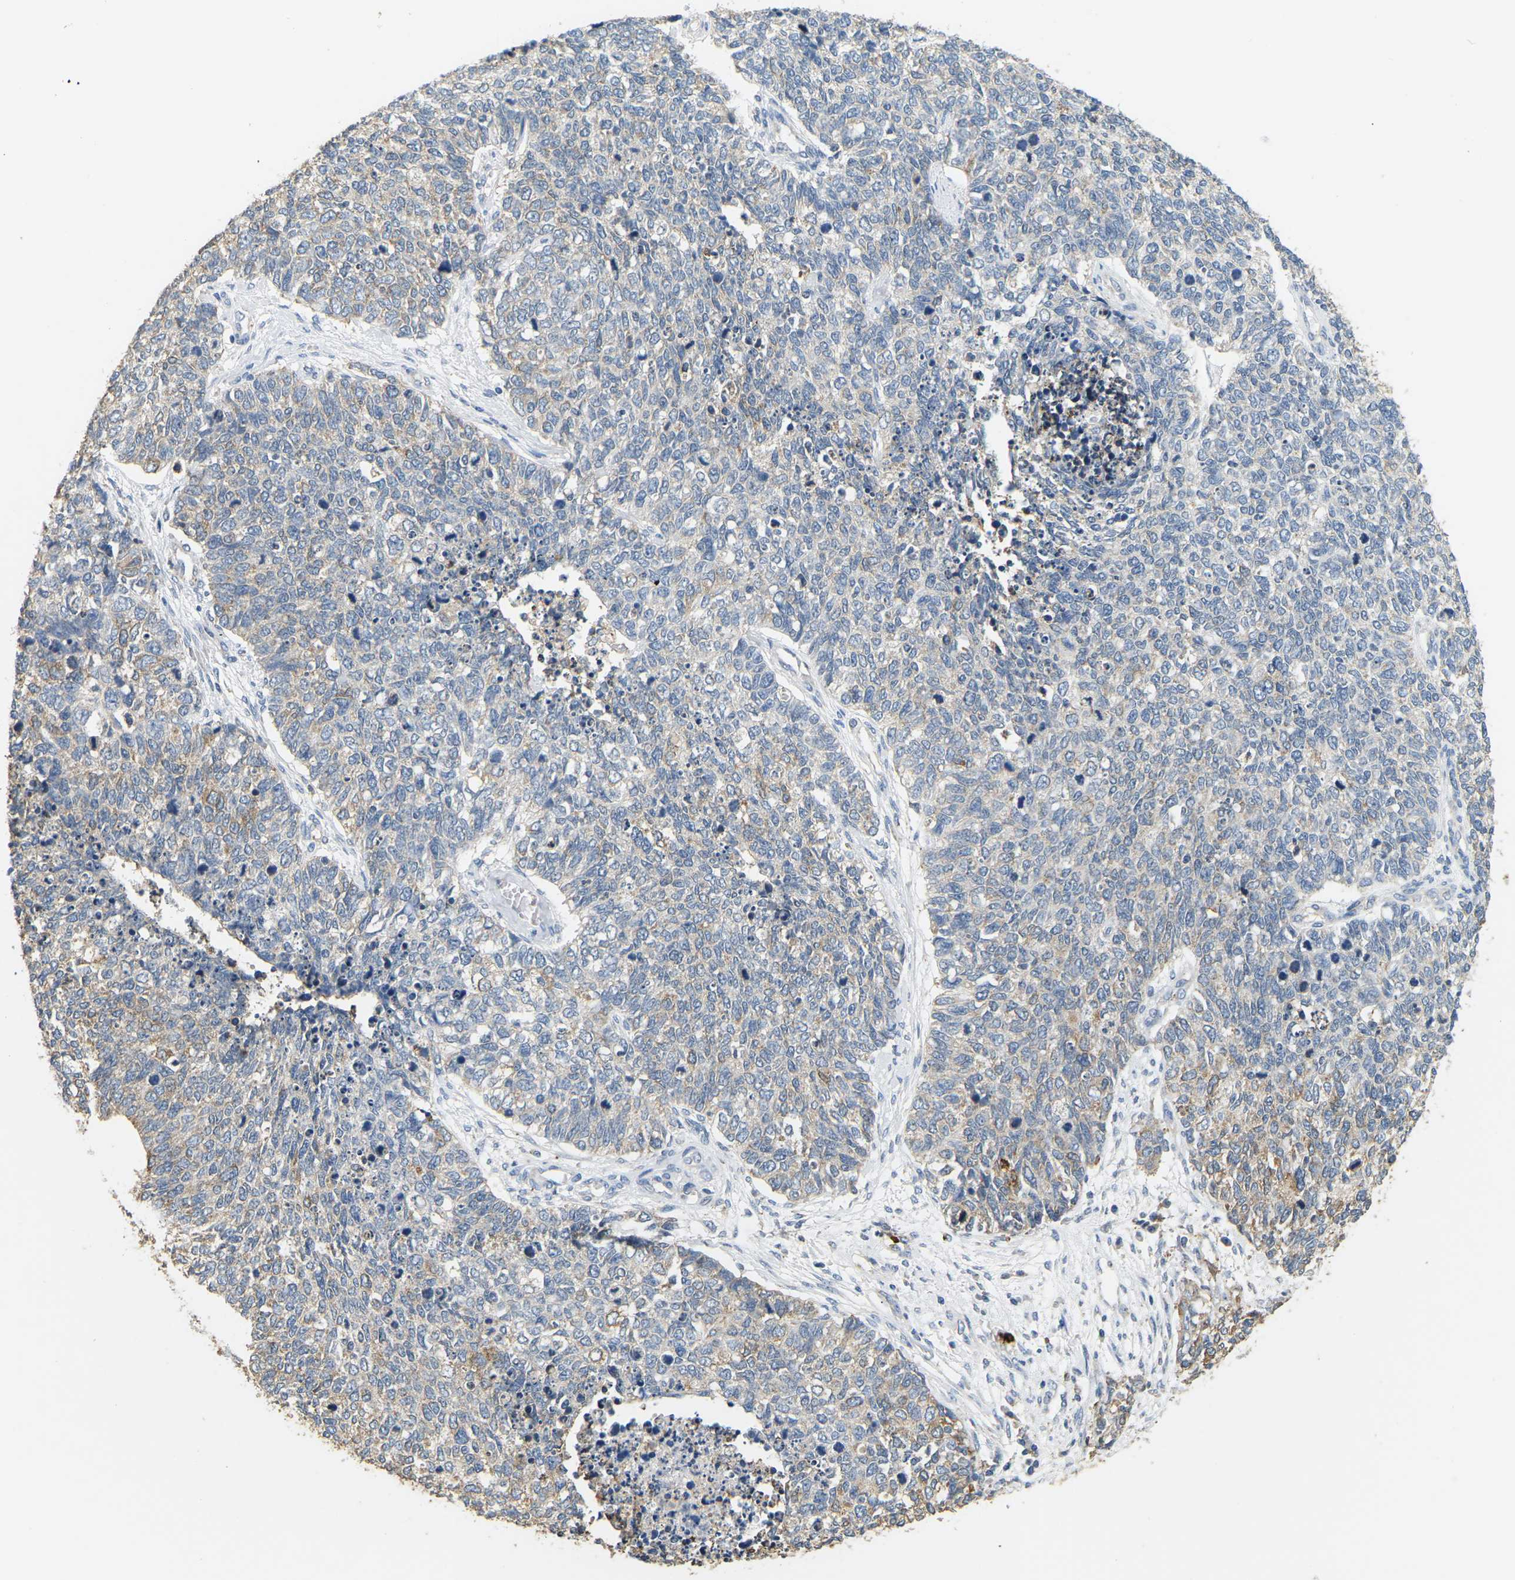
{"staining": {"intensity": "weak", "quantity": "25%-75%", "location": "cytoplasmic/membranous"}, "tissue": "cervical cancer", "cell_type": "Tumor cells", "image_type": "cancer", "snomed": [{"axis": "morphology", "description": "Squamous cell carcinoma, NOS"}, {"axis": "topography", "description": "Cervix"}], "caption": "This histopathology image exhibits immunohistochemistry (IHC) staining of cervical cancer, with low weak cytoplasmic/membranous staining in about 25%-75% of tumor cells.", "gene": "ADM", "patient": {"sex": "female", "age": 63}}